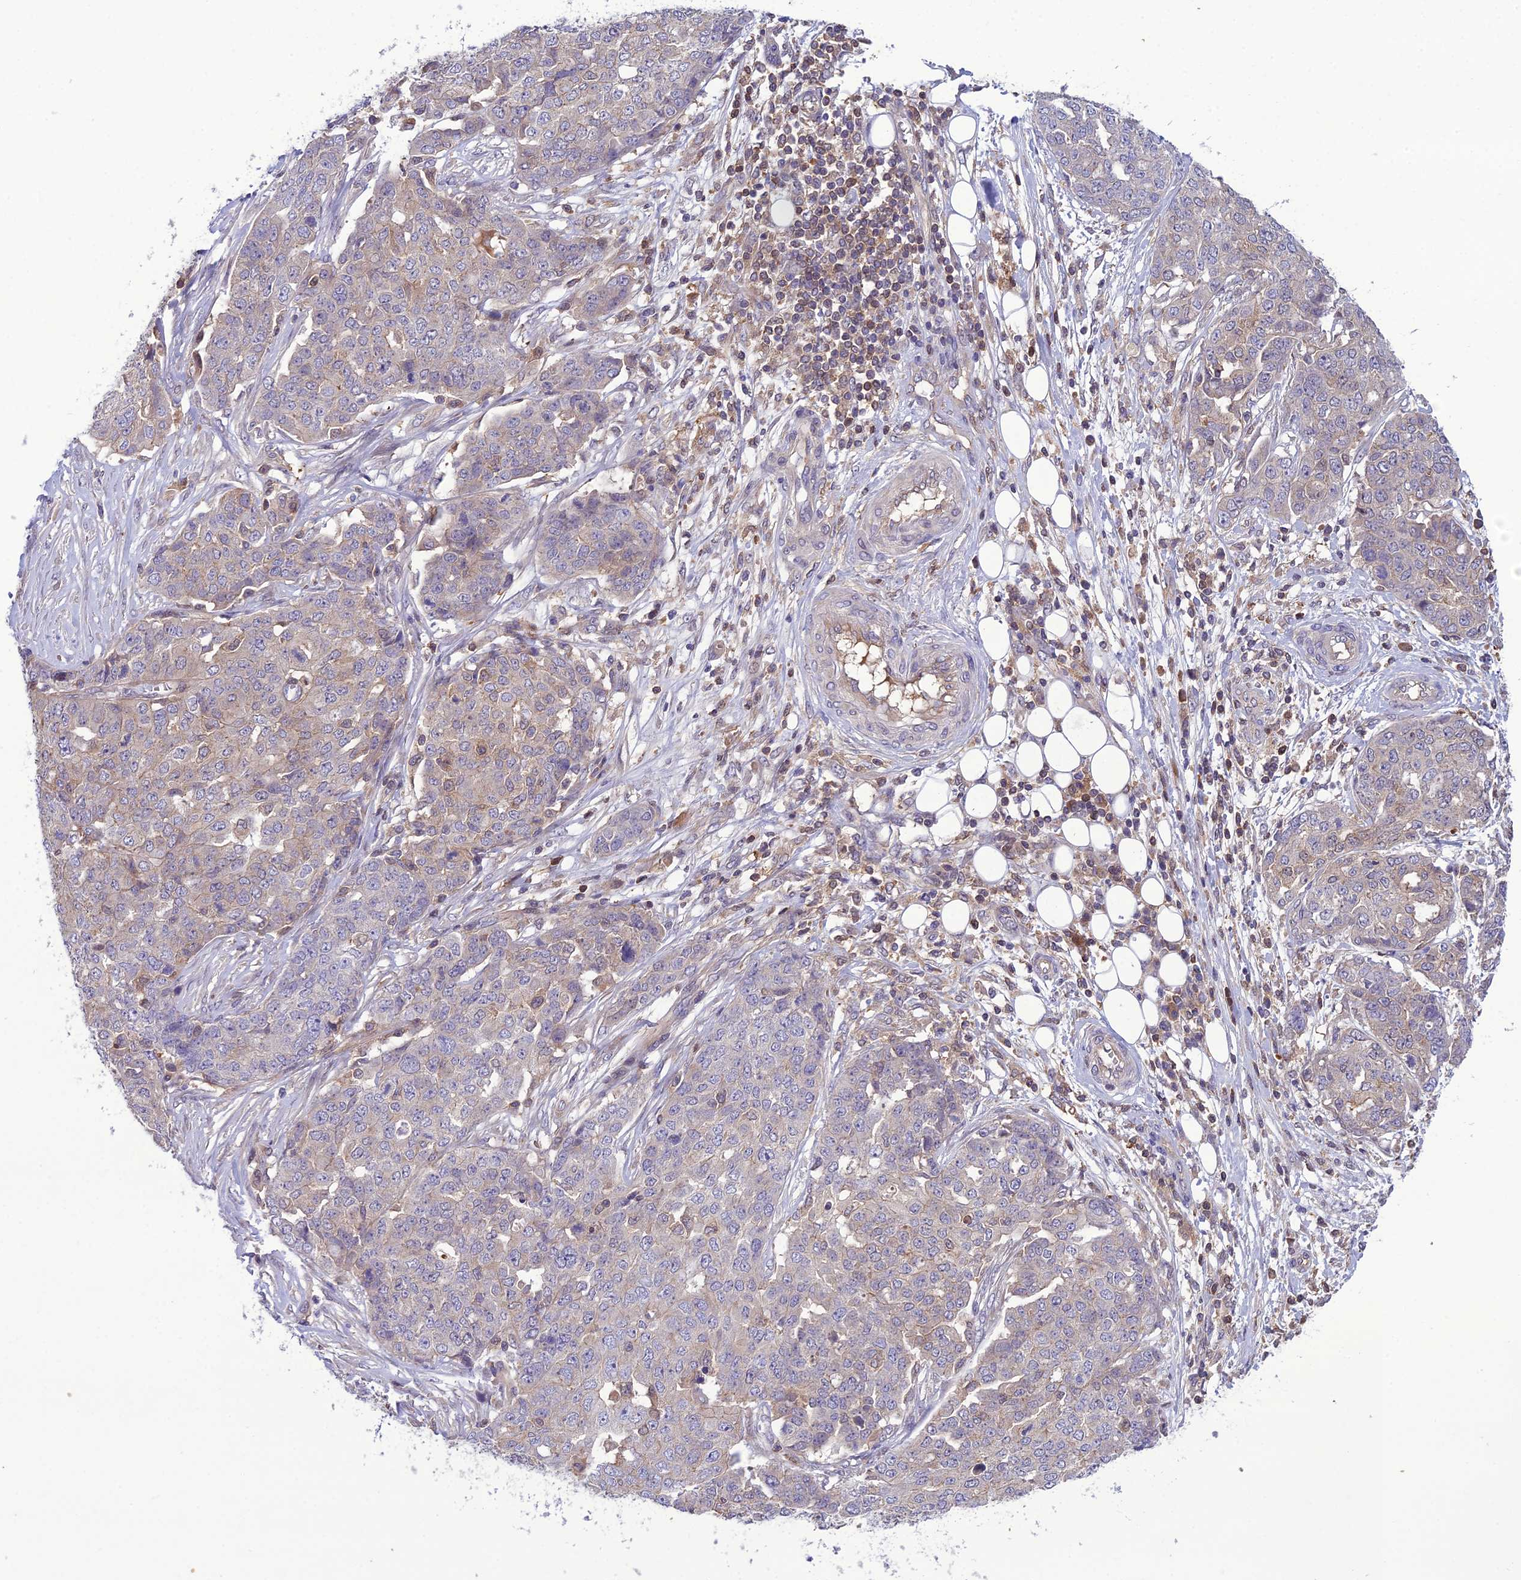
{"staining": {"intensity": "weak", "quantity": "<25%", "location": "cytoplasmic/membranous,nuclear"}, "tissue": "ovarian cancer", "cell_type": "Tumor cells", "image_type": "cancer", "snomed": [{"axis": "morphology", "description": "Cystadenocarcinoma, serous, NOS"}, {"axis": "topography", "description": "Soft tissue"}, {"axis": "topography", "description": "Ovary"}], "caption": "A high-resolution histopathology image shows immunohistochemistry staining of ovarian serous cystadenocarcinoma, which reveals no significant positivity in tumor cells.", "gene": "GDF6", "patient": {"sex": "female", "age": 57}}